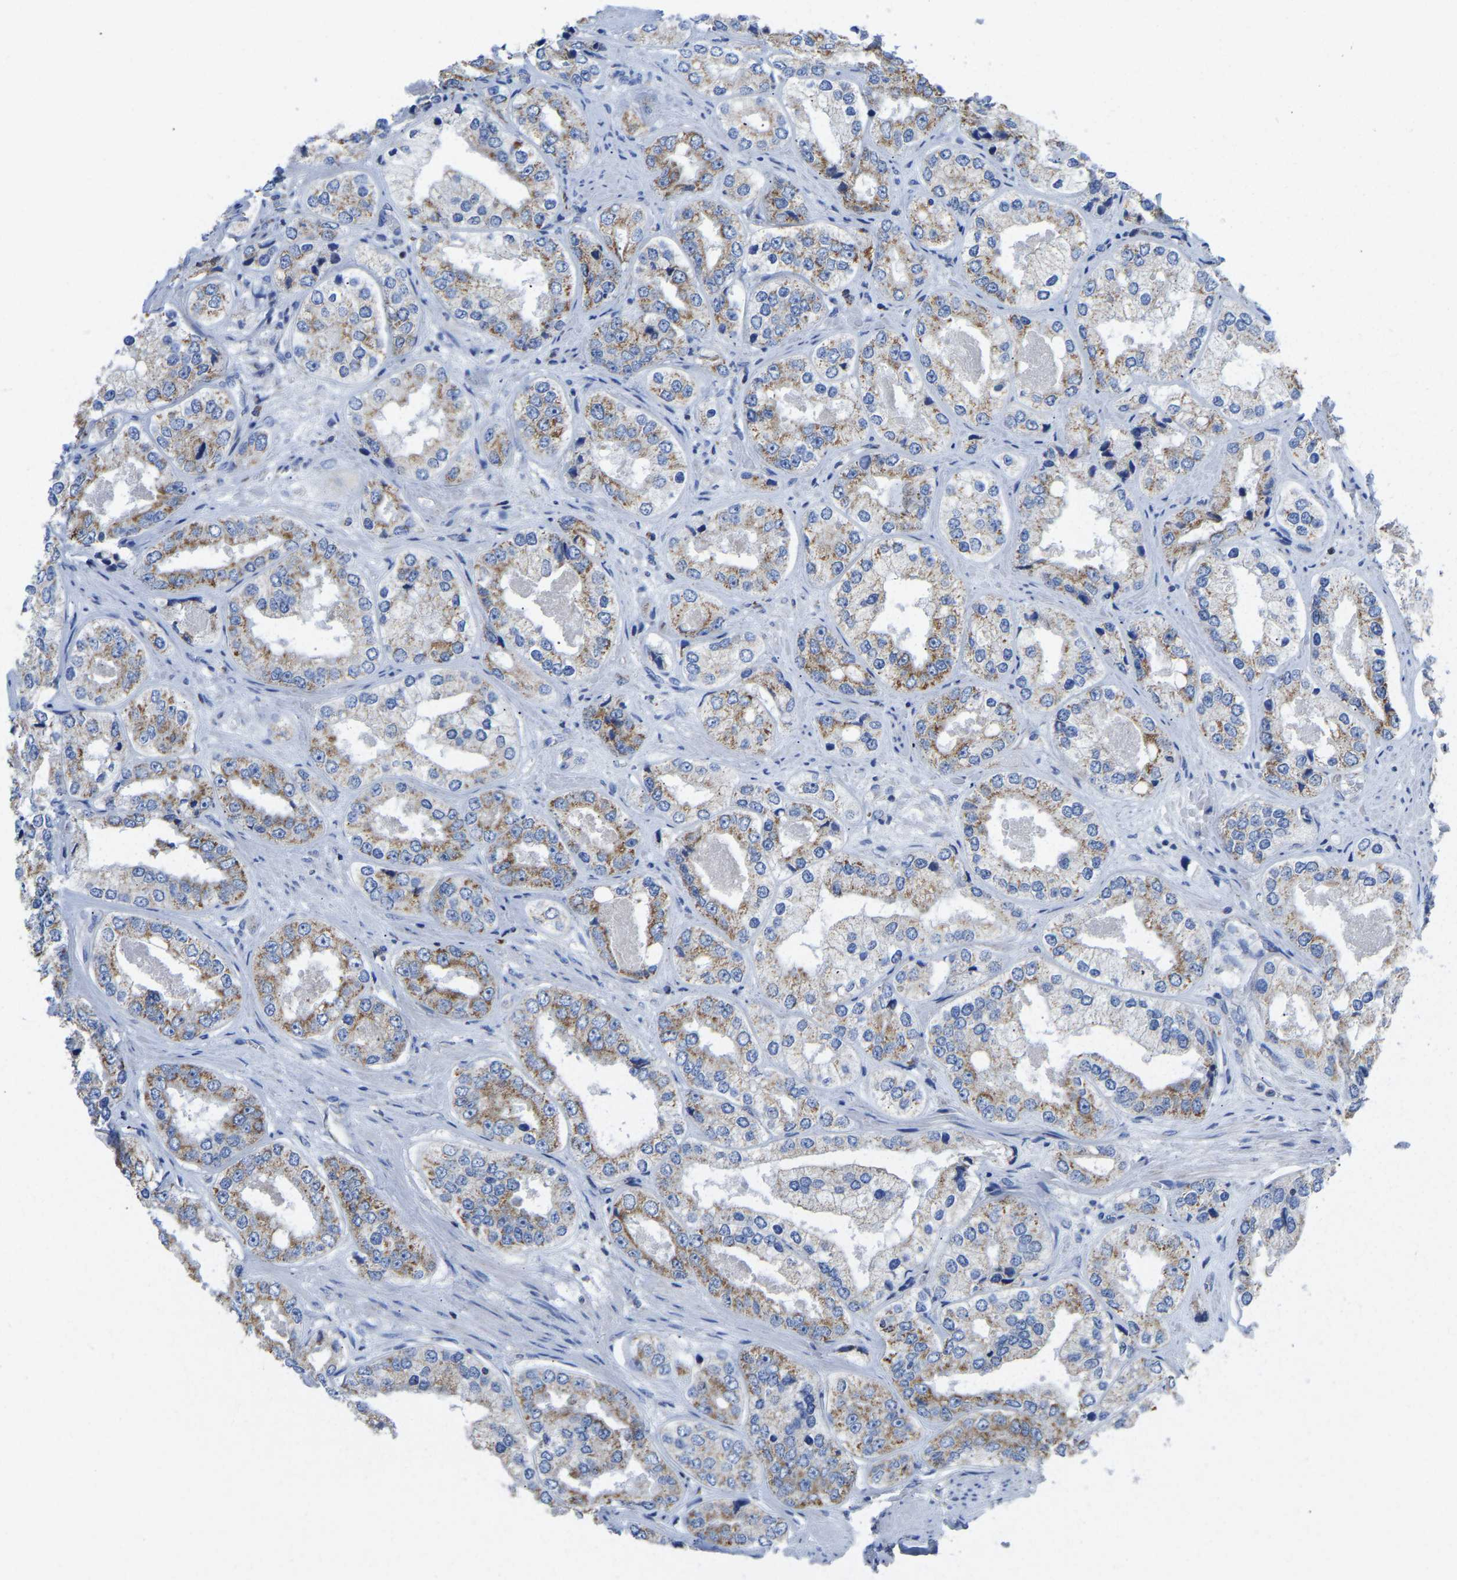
{"staining": {"intensity": "moderate", "quantity": ">75%", "location": "cytoplasmic/membranous"}, "tissue": "prostate cancer", "cell_type": "Tumor cells", "image_type": "cancer", "snomed": [{"axis": "morphology", "description": "Adenocarcinoma, High grade"}, {"axis": "topography", "description": "Prostate"}], "caption": "There is medium levels of moderate cytoplasmic/membranous expression in tumor cells of prostate cancer, as demonstrated by immunohistochemical staining (brown color).", "gene": "ETFA", "patient": {"sex": "male", "age": 61}}